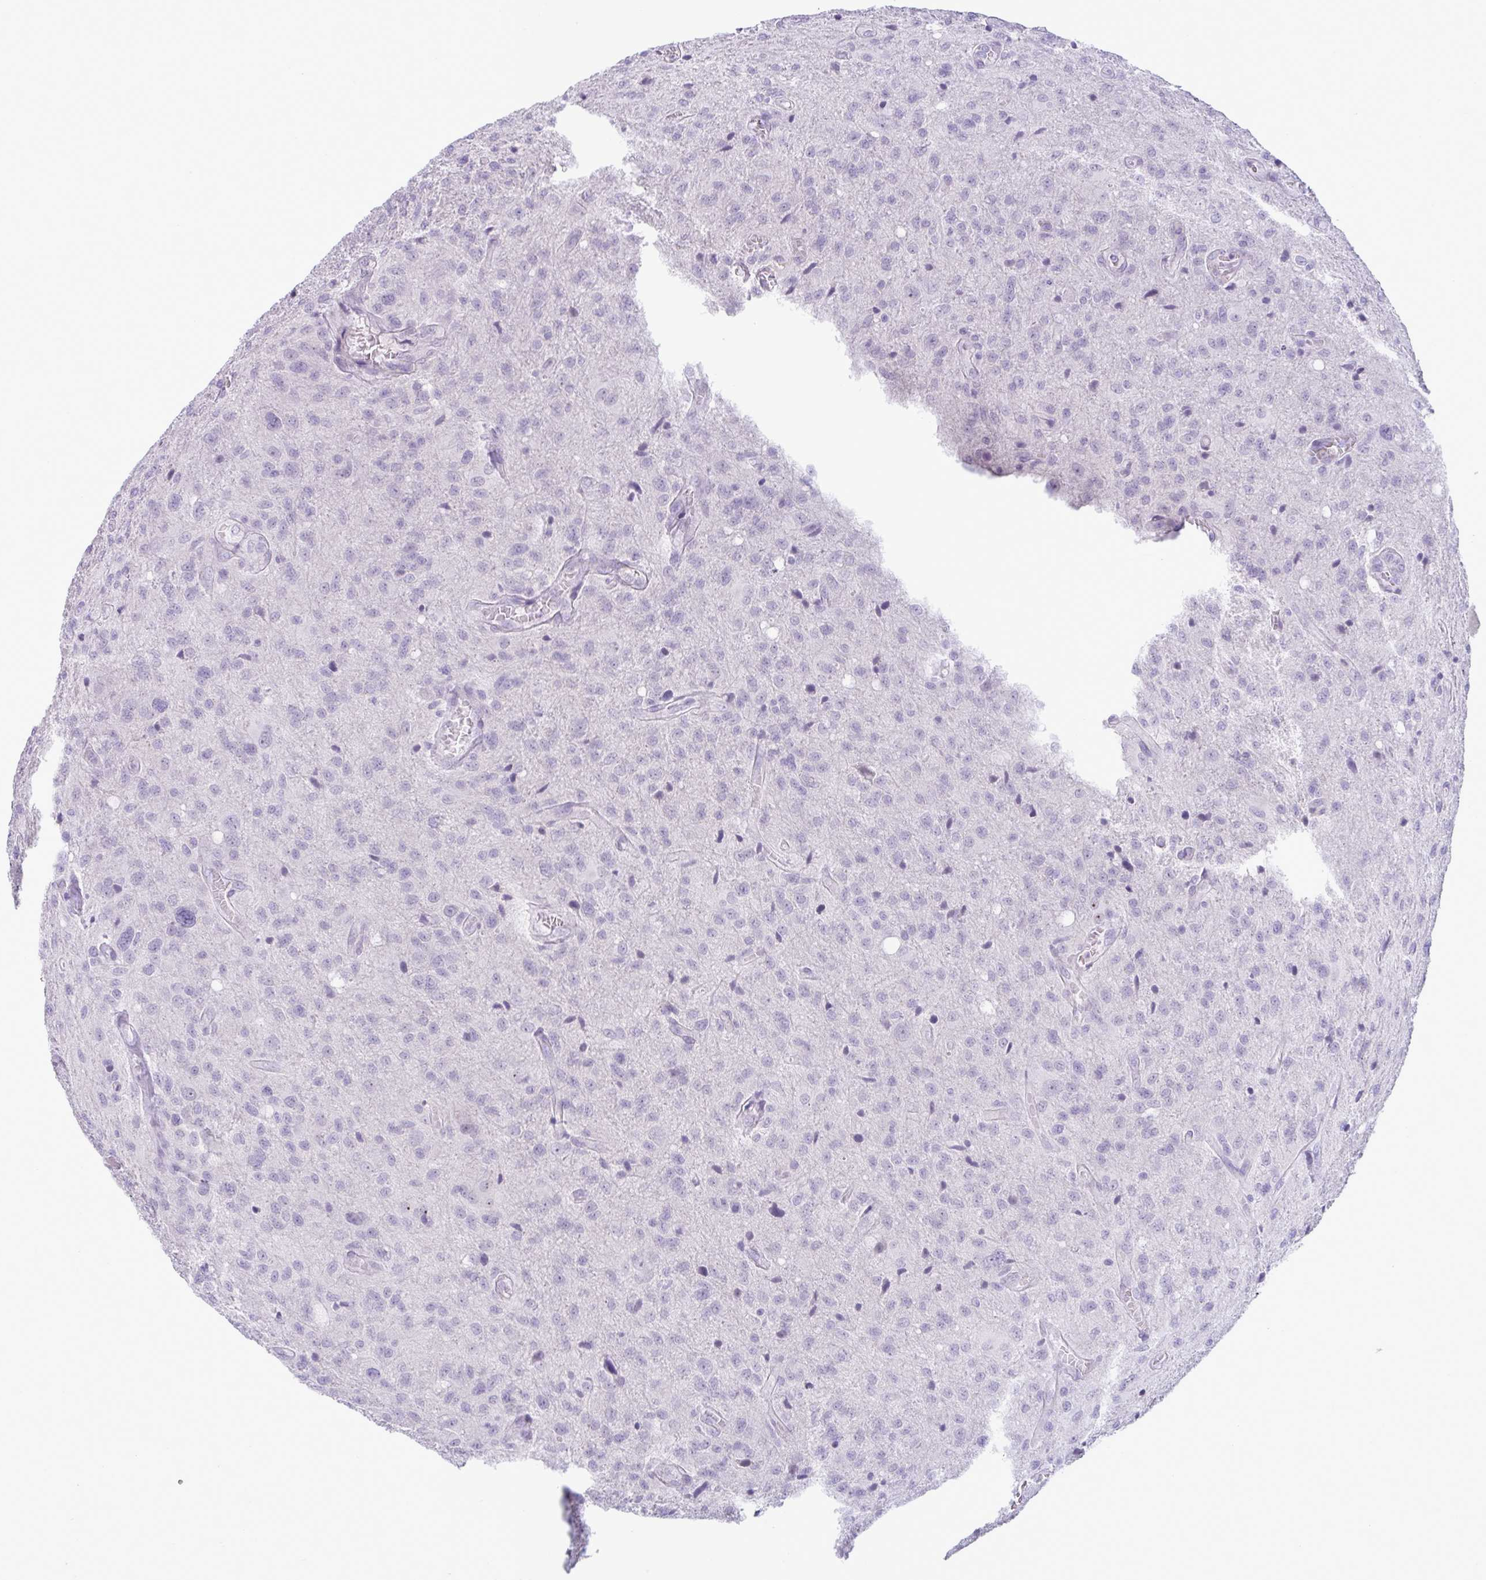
{"staining": {"intensity": "negative", "quantity": "none", "location": "none"}, "tissue": "glioma", "cell_type": "Tumor cells", "image_type": "cancer", "snomed": [{"axis": "morphology", "description": "Glioma, malignant, Low grade"}, {"axis": "topography", "description": "Brain"}], "caption": "Immunohistochemistry (IHC) micrograph of glioma stained for a protein (brown), which reveals no expression in tumor cells. The staining is performed using DAB (3,3'-diaminobenzidine) brown chromogen with nuclei counter-stained in using hematoxylin.", "gene": "WNT9B", "patient": {"sex": "male", "age": 66}}